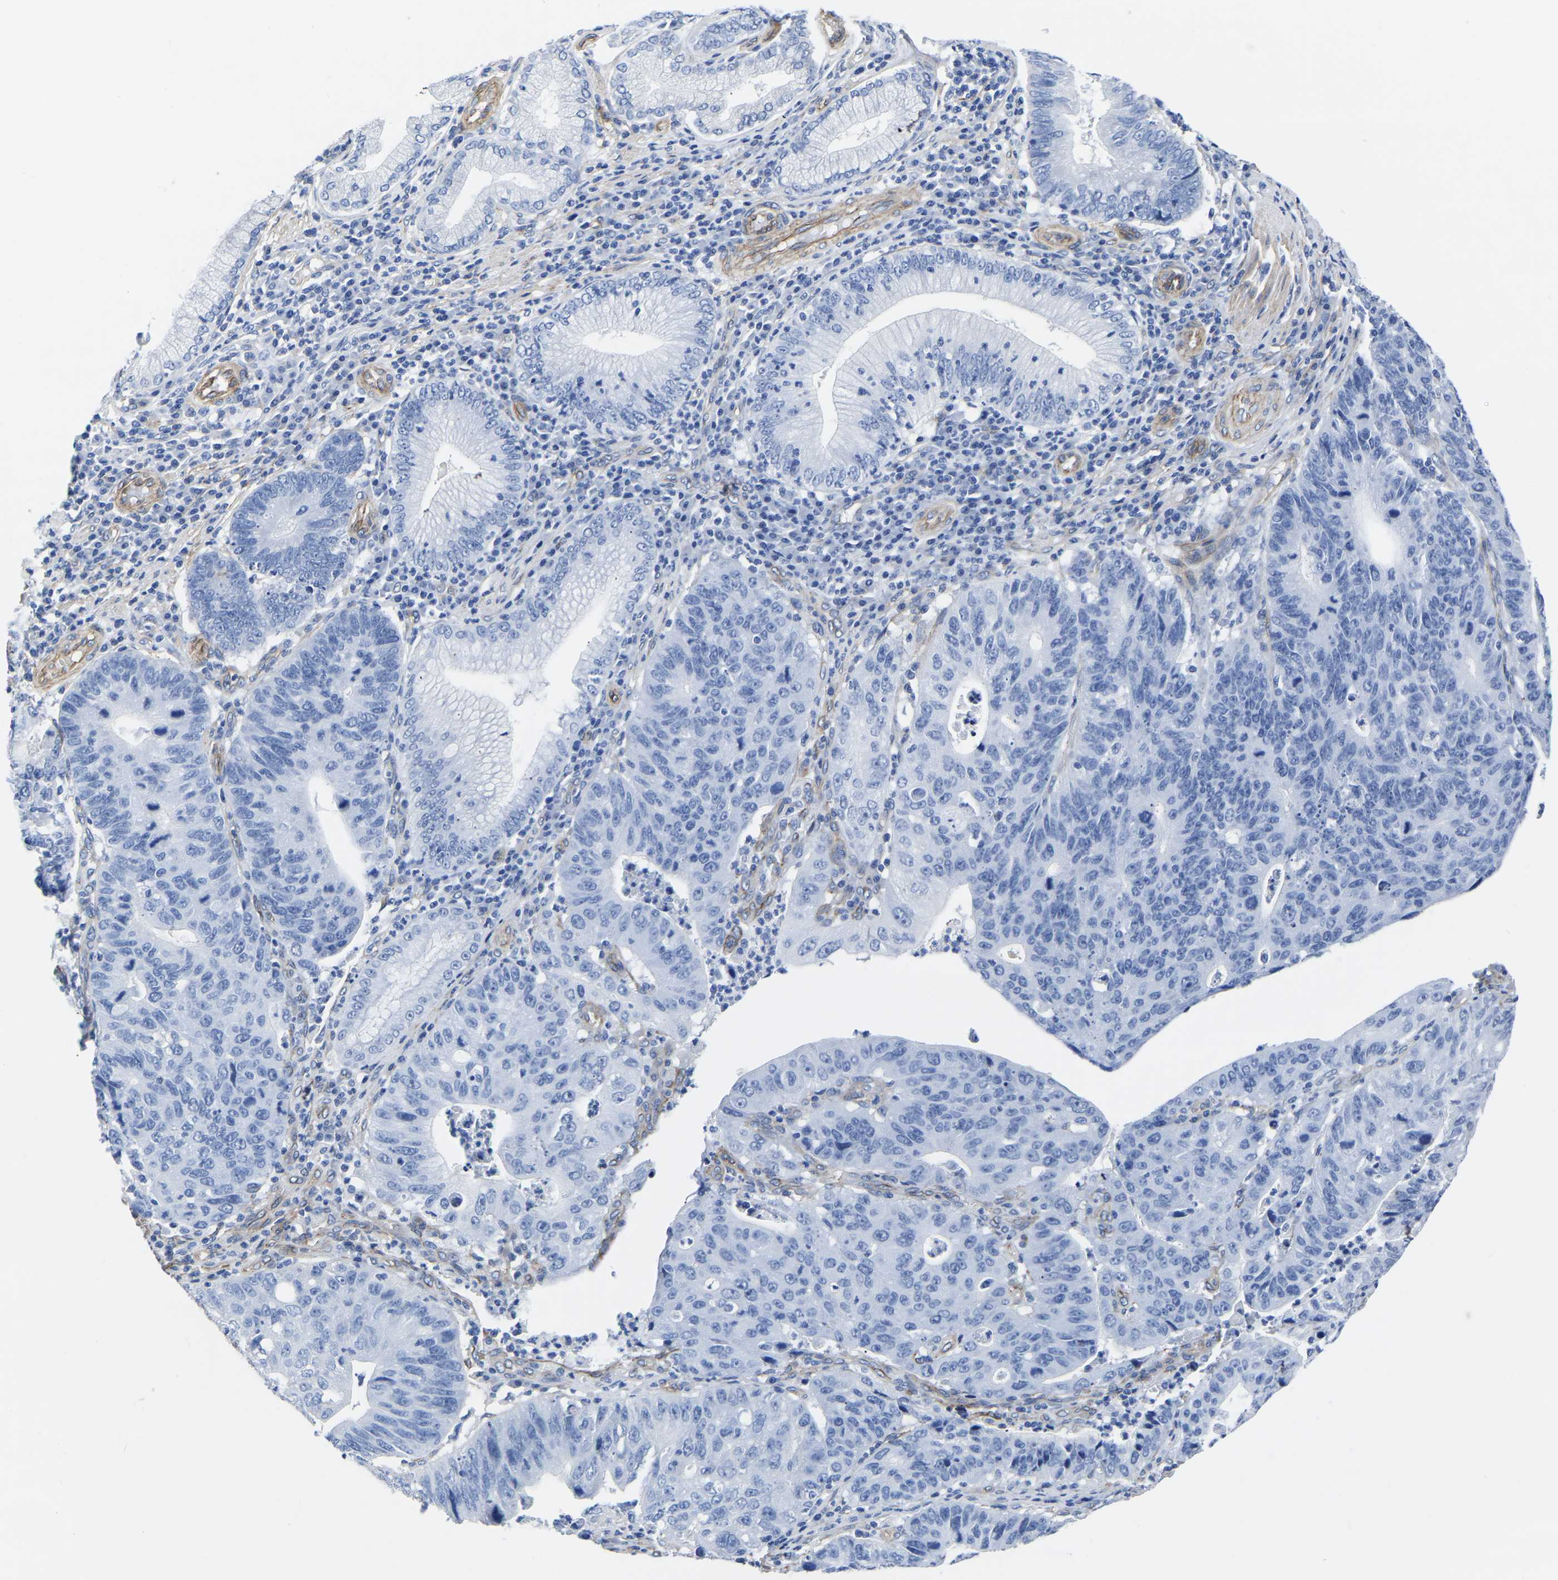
{"staining": {"intensity": "negative", "quantity": "none", "location": "none"}, "tissue": "stomach cancer", "cell_type": "Tumor cells", "image_type": "cancer", "snomed": [{"axis": "morphology", "description": "Adenocarcinoma, NOS"}, {"axis": "topography", "description": "Stomach"}], "caption": "Protein analysis of stomach cancer (adenocarcinoma) displays no significant staining in tumor cells.", "gene": "SLC45A3", "patient": {"sex": "male", "age": 59}}